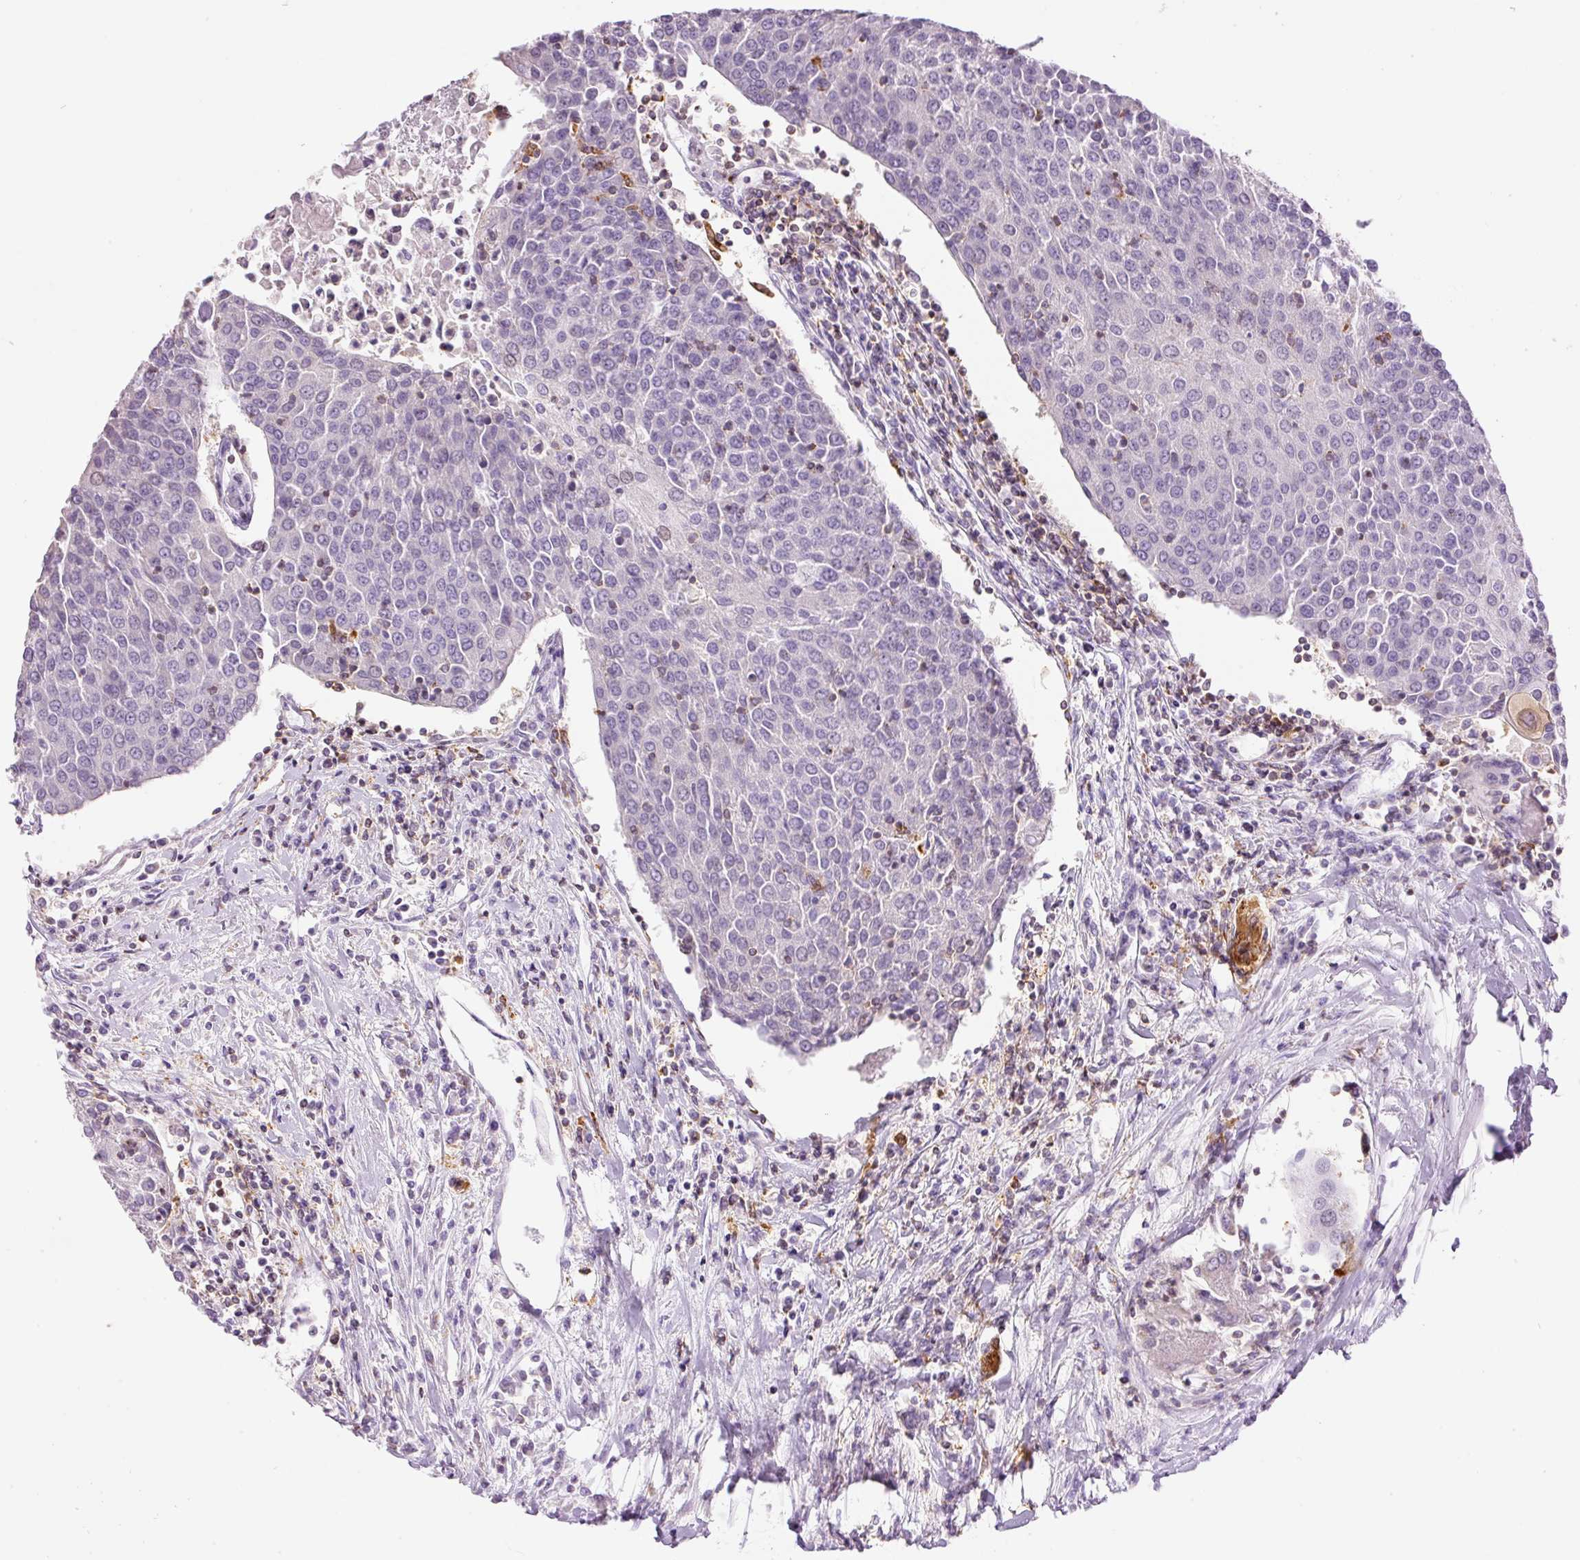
{"staining": {"intensity": "negative", "quantity": "none", "location": "none"}, "tissue": "urothelial cancer", "cell_type": "Tumor cells", "image_type": "cancer", "snomed": [{"axis": "morphology", "description": "Urothelial carcinoma, High grade"}, {"axis": "topography", "description": "Urinary bladder"}], "caption": "IHC photomicrograph of human urothelial cancer stained for a protein (brown), which demonstrates no staining in tumor cells.", "gene": "DOK6", "patient": {"sex": "female", "age": 85}}